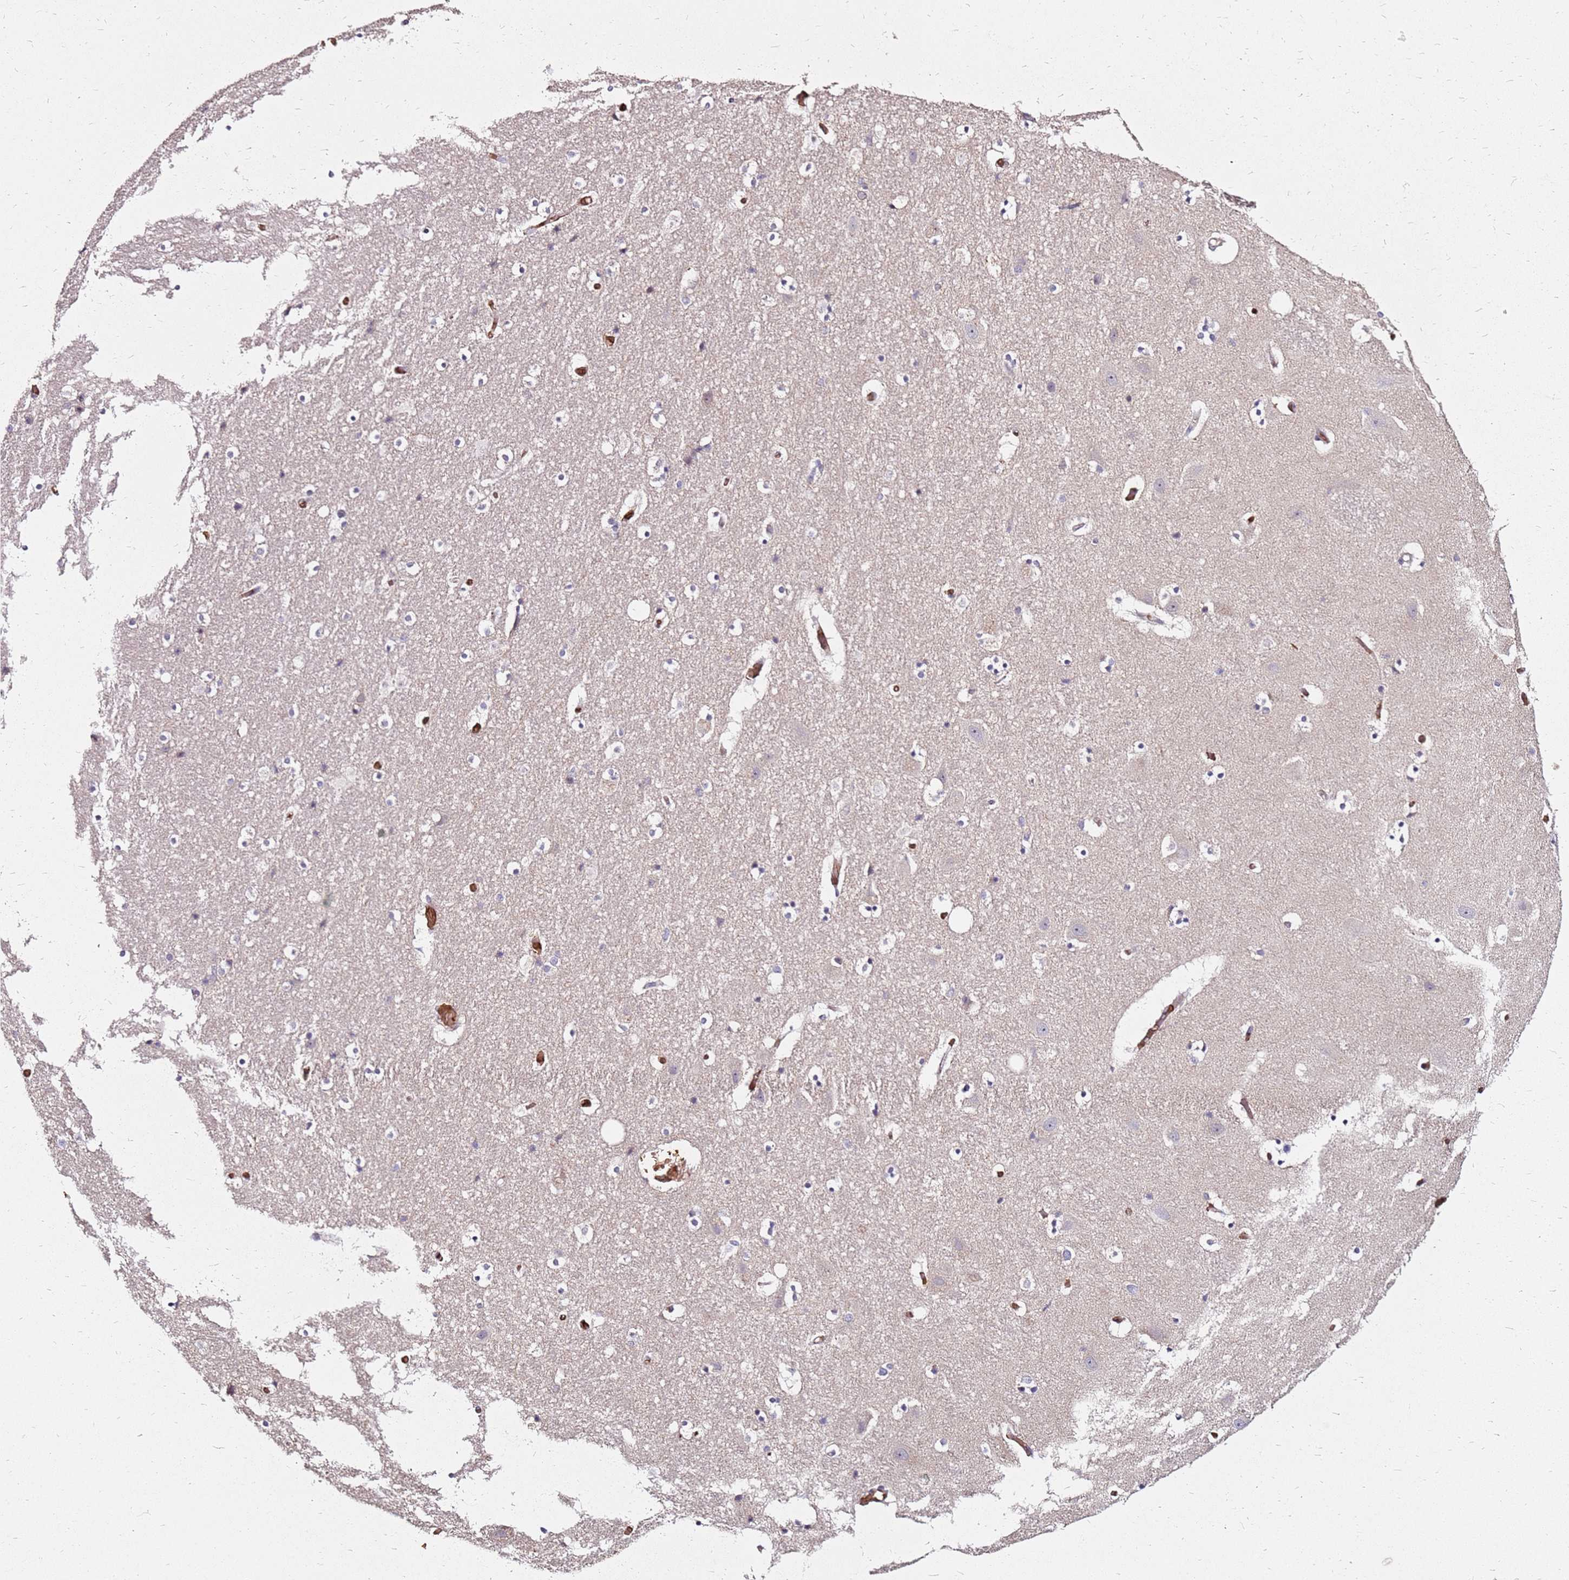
{"staining": {"intensity": "strong", "quantity": "<25%", "location": "nuclear"}, "tissue": "hippocampus", "cell_type": "Glial cells", "image_type": "normal", "snomed": [{"axis": "morphology", "description": "Normal tissue, NOS"}, {"axis": "topography", "description": "Hippocampus"}], "caption": "Immunohistochemical staining of unremarkable human hippocampus exhibits medium levels of strong nuclear staining in approximately <25% of glial cells. (brown staining indicates protein expression, while blue staining denotes nuclei).", "gene": "RNF11", "patient": {"sex": "female", "age": 52}}